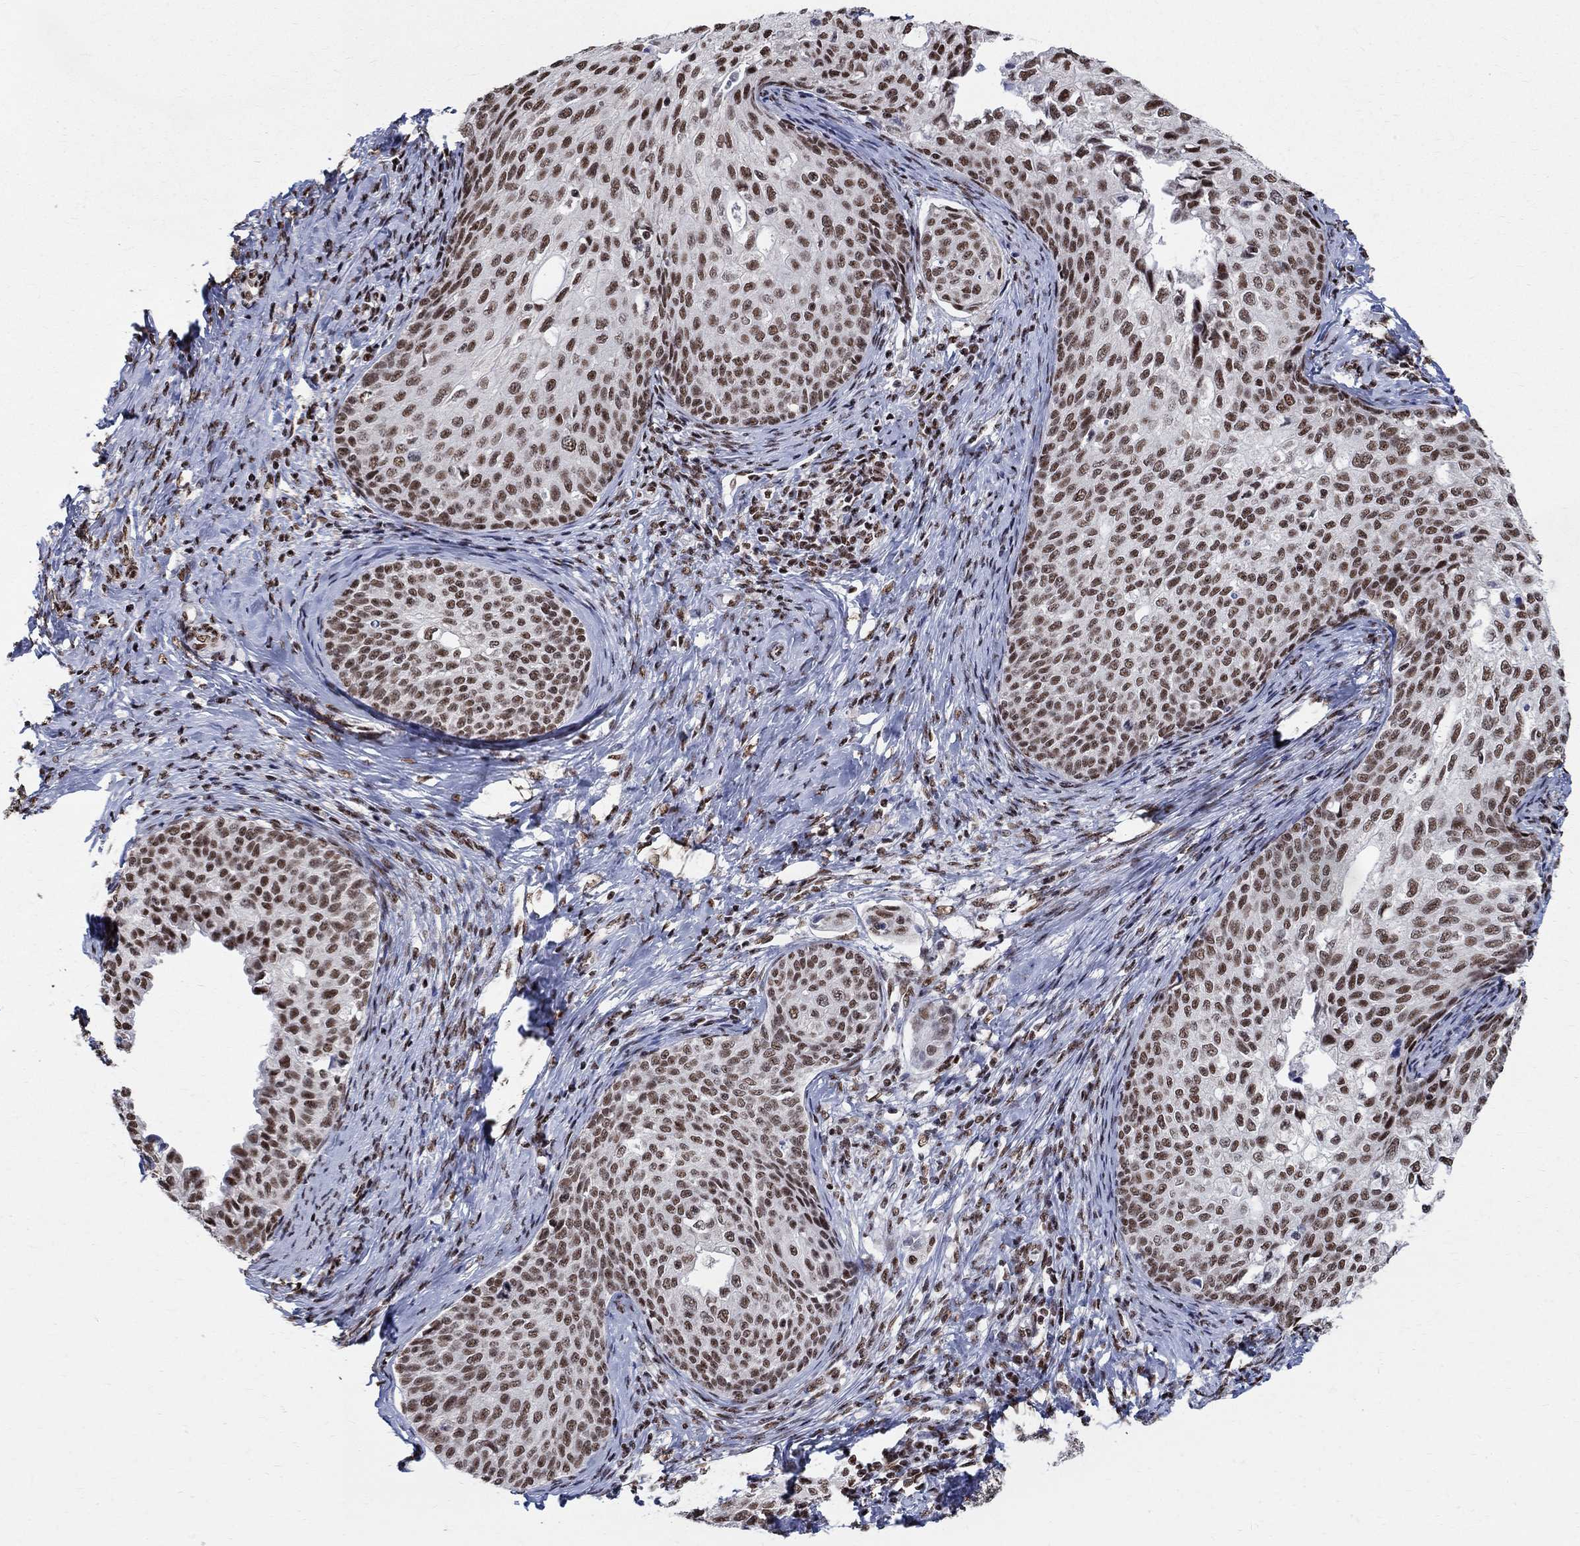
{"staining": {"intensity": "strong", "quantity": "25%-75%", "location": "nuclear"}, "tissue": "cervical cancer", "cell_type": "Tumor cells", "image_type": "cancer", "snomed": [{"axis": "morphology", "description": "Squamous cell carcinoma, NOS"}, {"axis": "topography", "description": "Cervix"}], "caption": "The immunohistochemical stain labels strong nuclear positivity in tumor cells of cervical squamous cell carcinoma tissue. The protein is stained brown, and the nuclei are stained in blue (DAB IHC with brightfield microscopy, high magnification).", "gene": "FBXO16", "patient": {"sex": "female", "age": 51}}